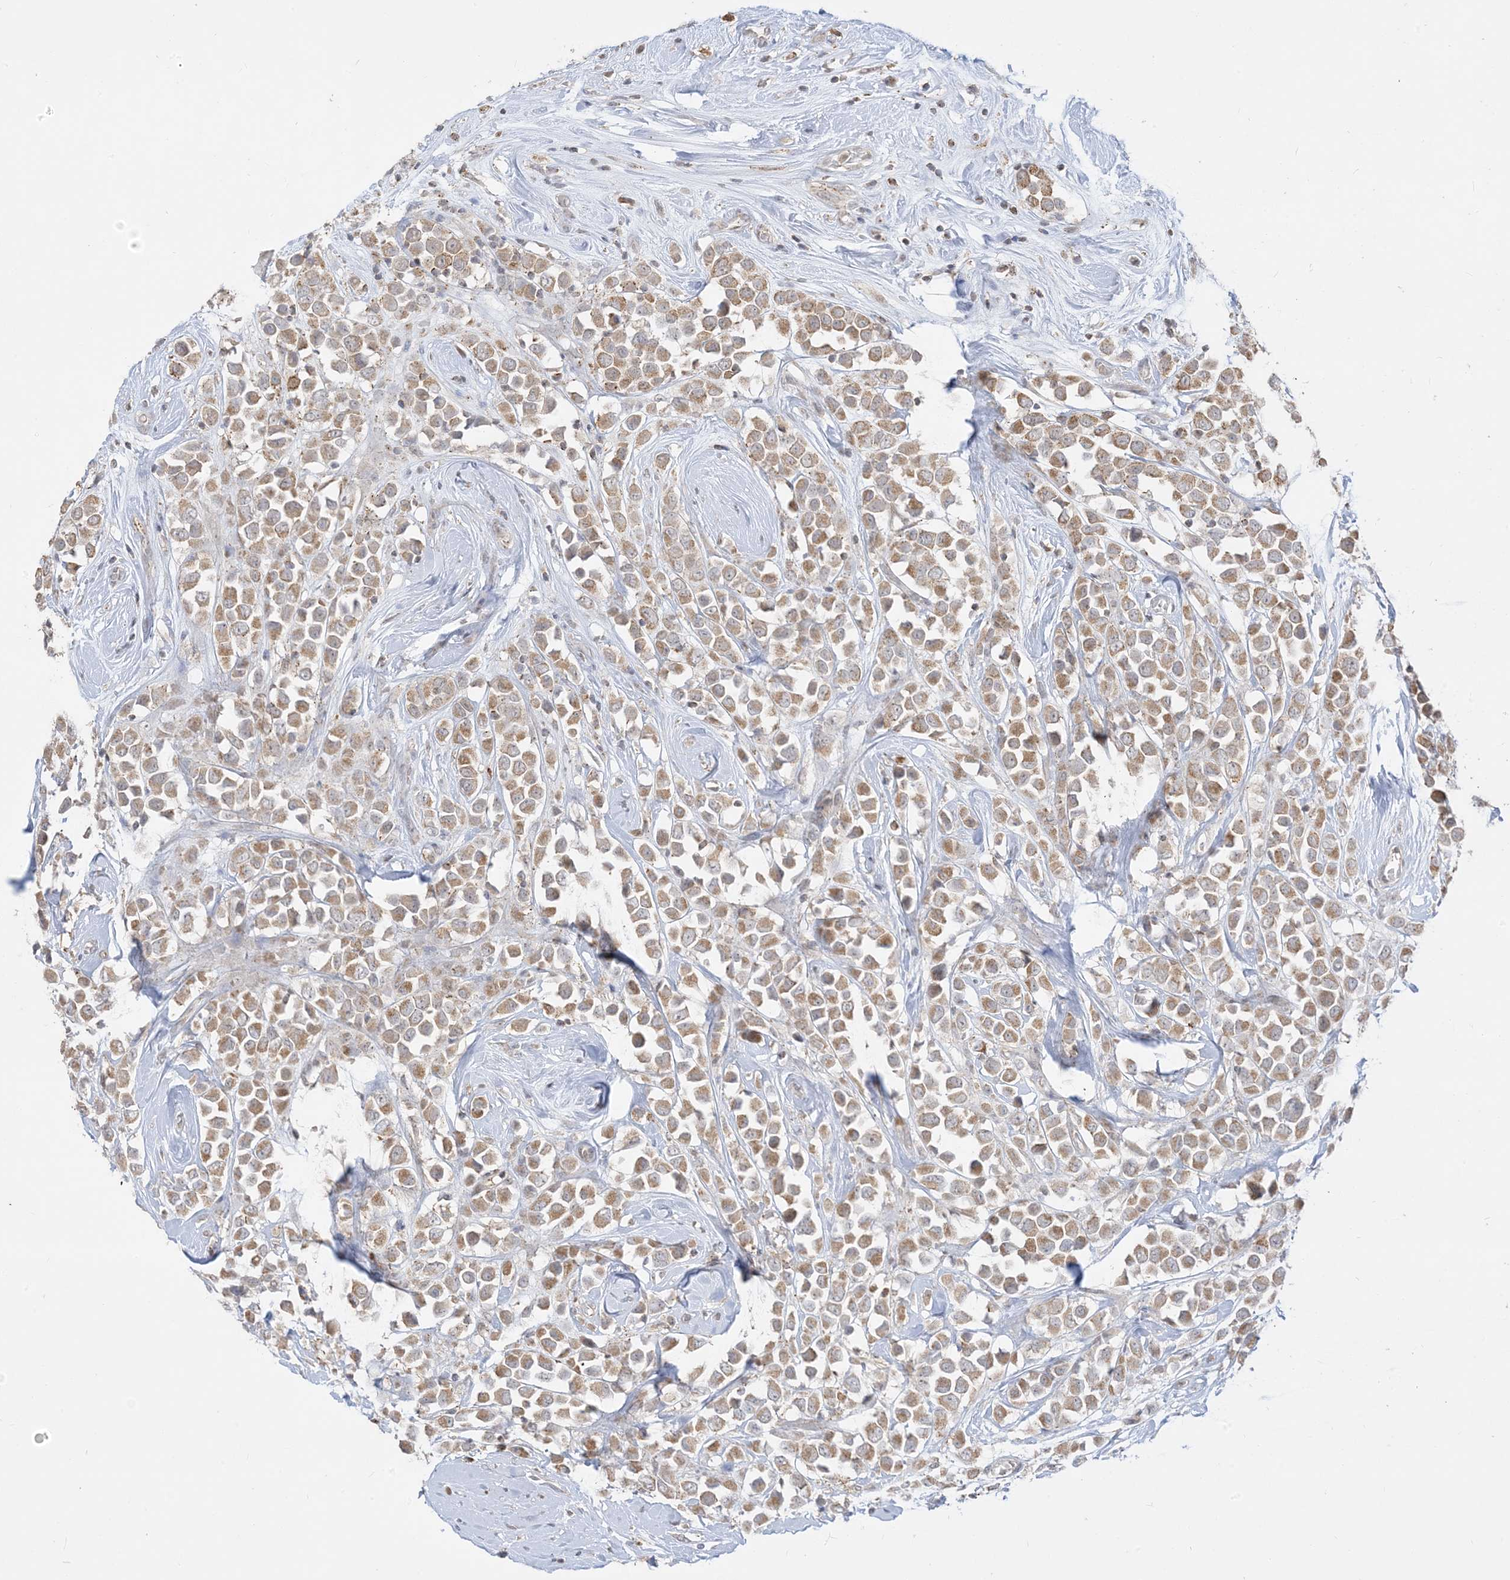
{"staining": {"intensity": "moderate", "quantity": ">75%", "location": "cytoplasmic/membranous"}, "tissue": "breast cancer", "cell_type": "Tumor cells", "image_type": "cancer", "snomed": [{"axis": "morphology", "description": "Duct carcinoma"}, {"axis": "topography", "description": "Breast"}], "caption": "Immunohistochemical staining of human infiltrating ductal carcinoma (breast) exhibits medium levels of moderate cytoplasmic/membranous protein staining in approximately >75% of tumor cells. (DAB IHC, brown staining for protein, blue staining for nuclei).", "gene": "KANSL3", "patient": {"sex": "female", "age": 61}}